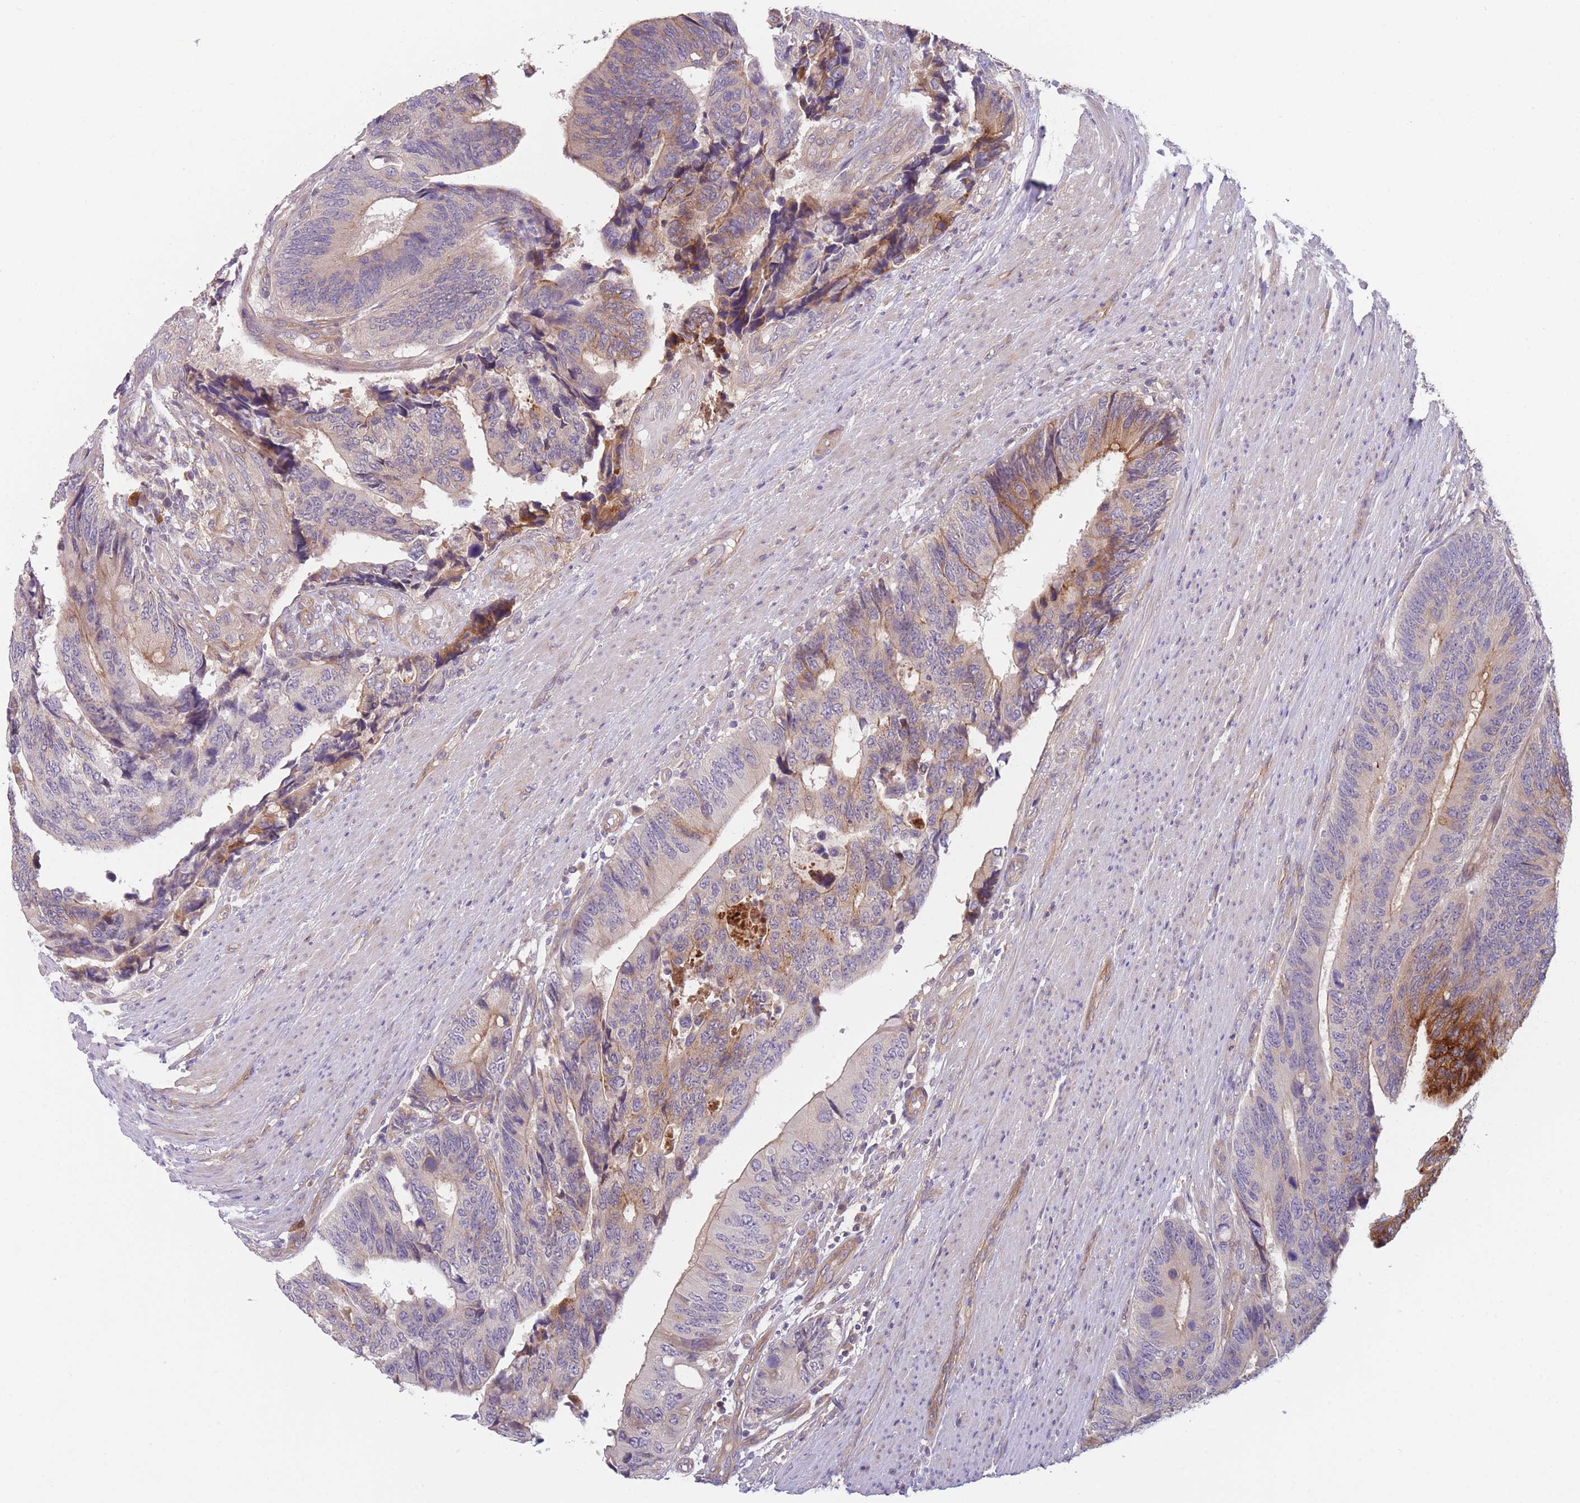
{"staining": {"intensity": "strong", "quantity": "<25%", "location": "cytoplasmic/membranous"}, "tissue": "colorectal cancer", "cell_type": "Tumor cells", "image_type": "cancer", "snomed": [{"axis": "morphology", "description": "Adenocarcinoma, NOS"}, {"axis": "topography", "description": "Colon"}], "caption": "Protein expression analysis of human colorectal cancer (adenocarcinoma) reveals strong cytoplasmic/membranous expression in approximately <25% of tumor cells.", "gene": "WDR93", "patient": {"sex": "male", "age": 87}}